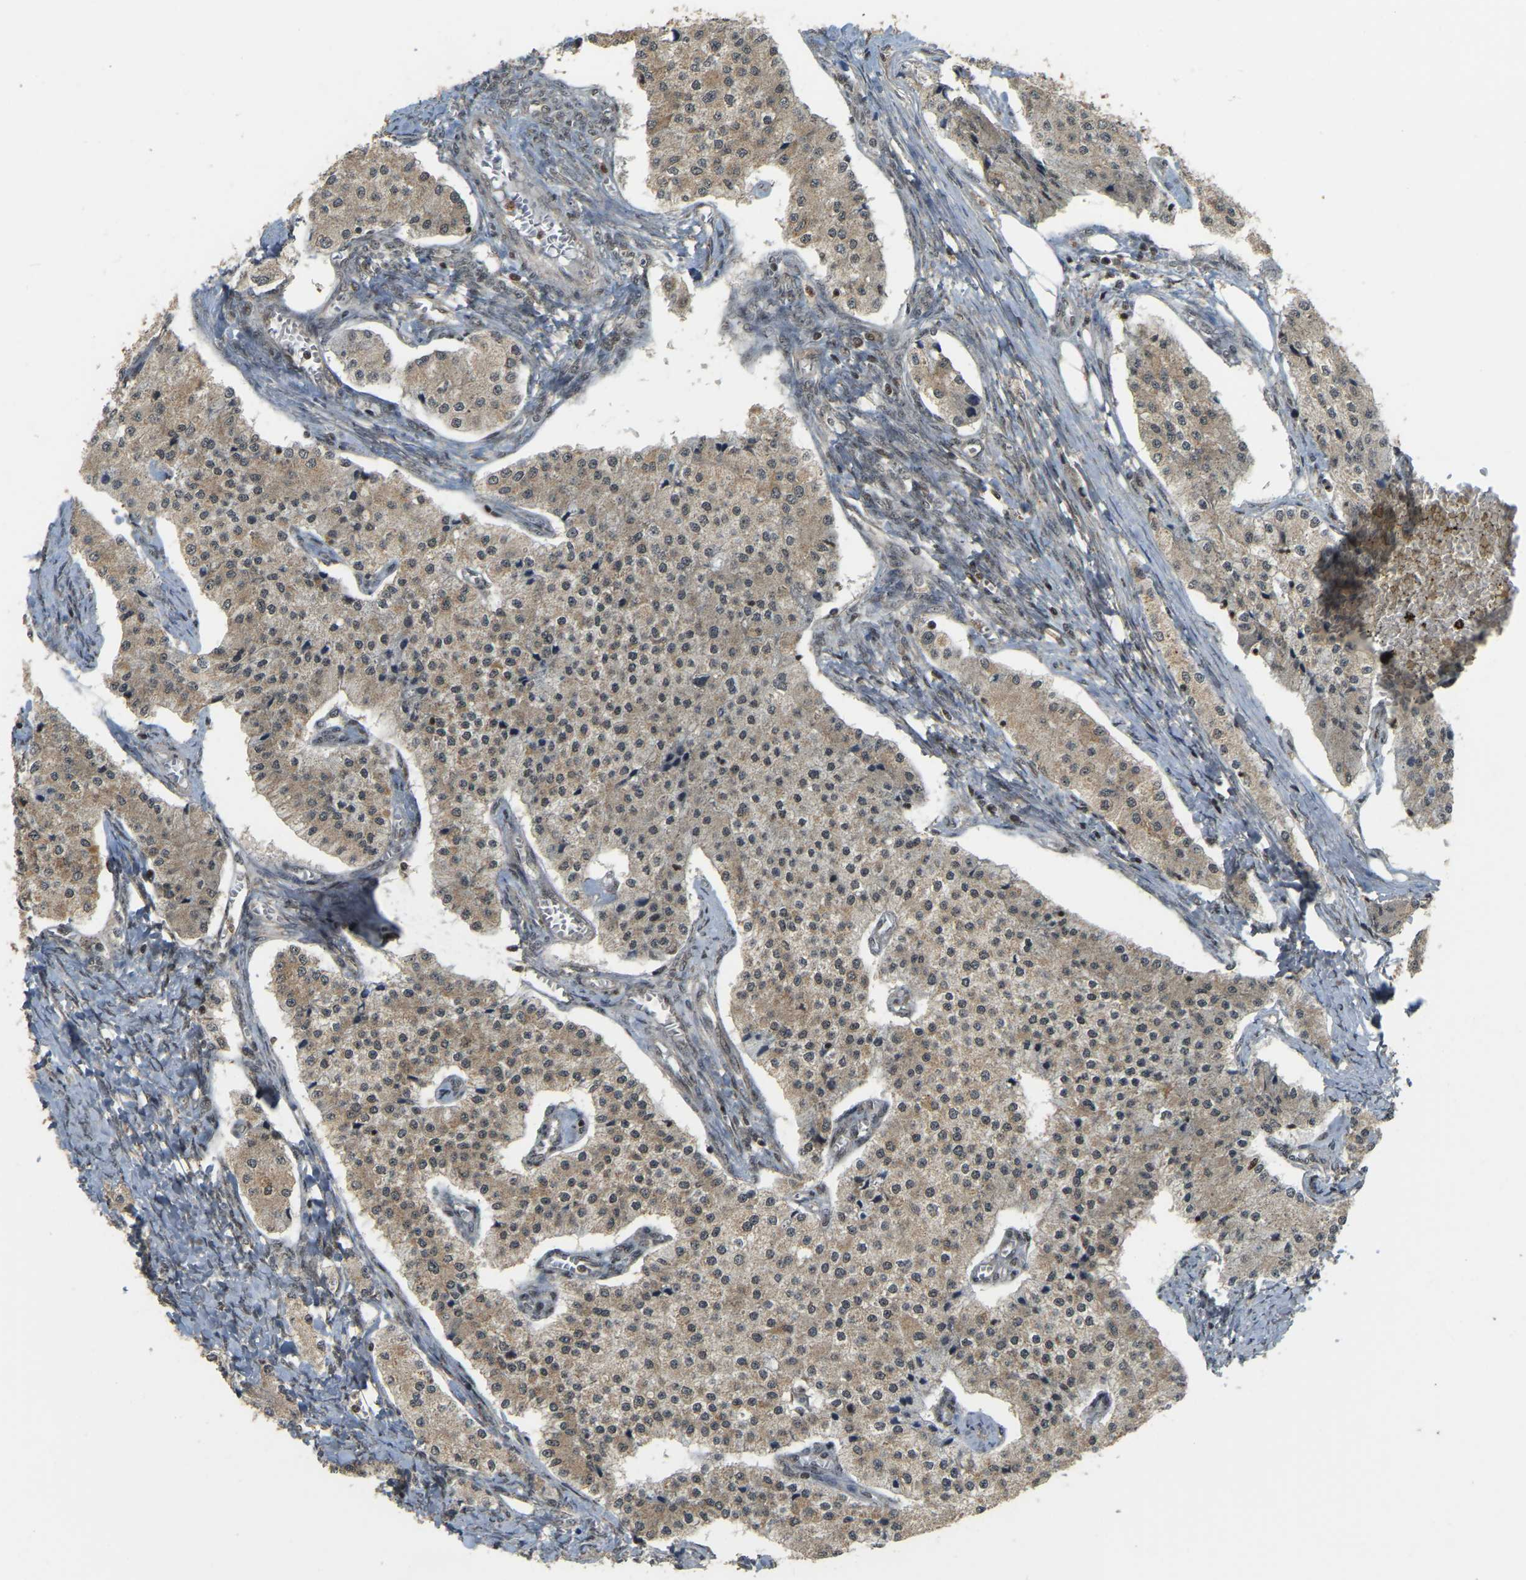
{"staining": {"intensity": "moderate", "quantity": "25%-75%", "location": "nuclear"}, "tissue": "carcinoid", "cell_type": "Tumor cells", "image_type": "cancer", "snomed": [{"axis": "morphology", "description": "Carcinoid, malignant, NOS"}, {"axis": "topography", "description": "Colon"}], "caption": "Human carcinoid stained for a protein (brown) reveals moderate nuclear positive expression in about 25%-75% of tumor cells.", "gene": "BRF2", "patient": {"sex": "female", "age": 52}}